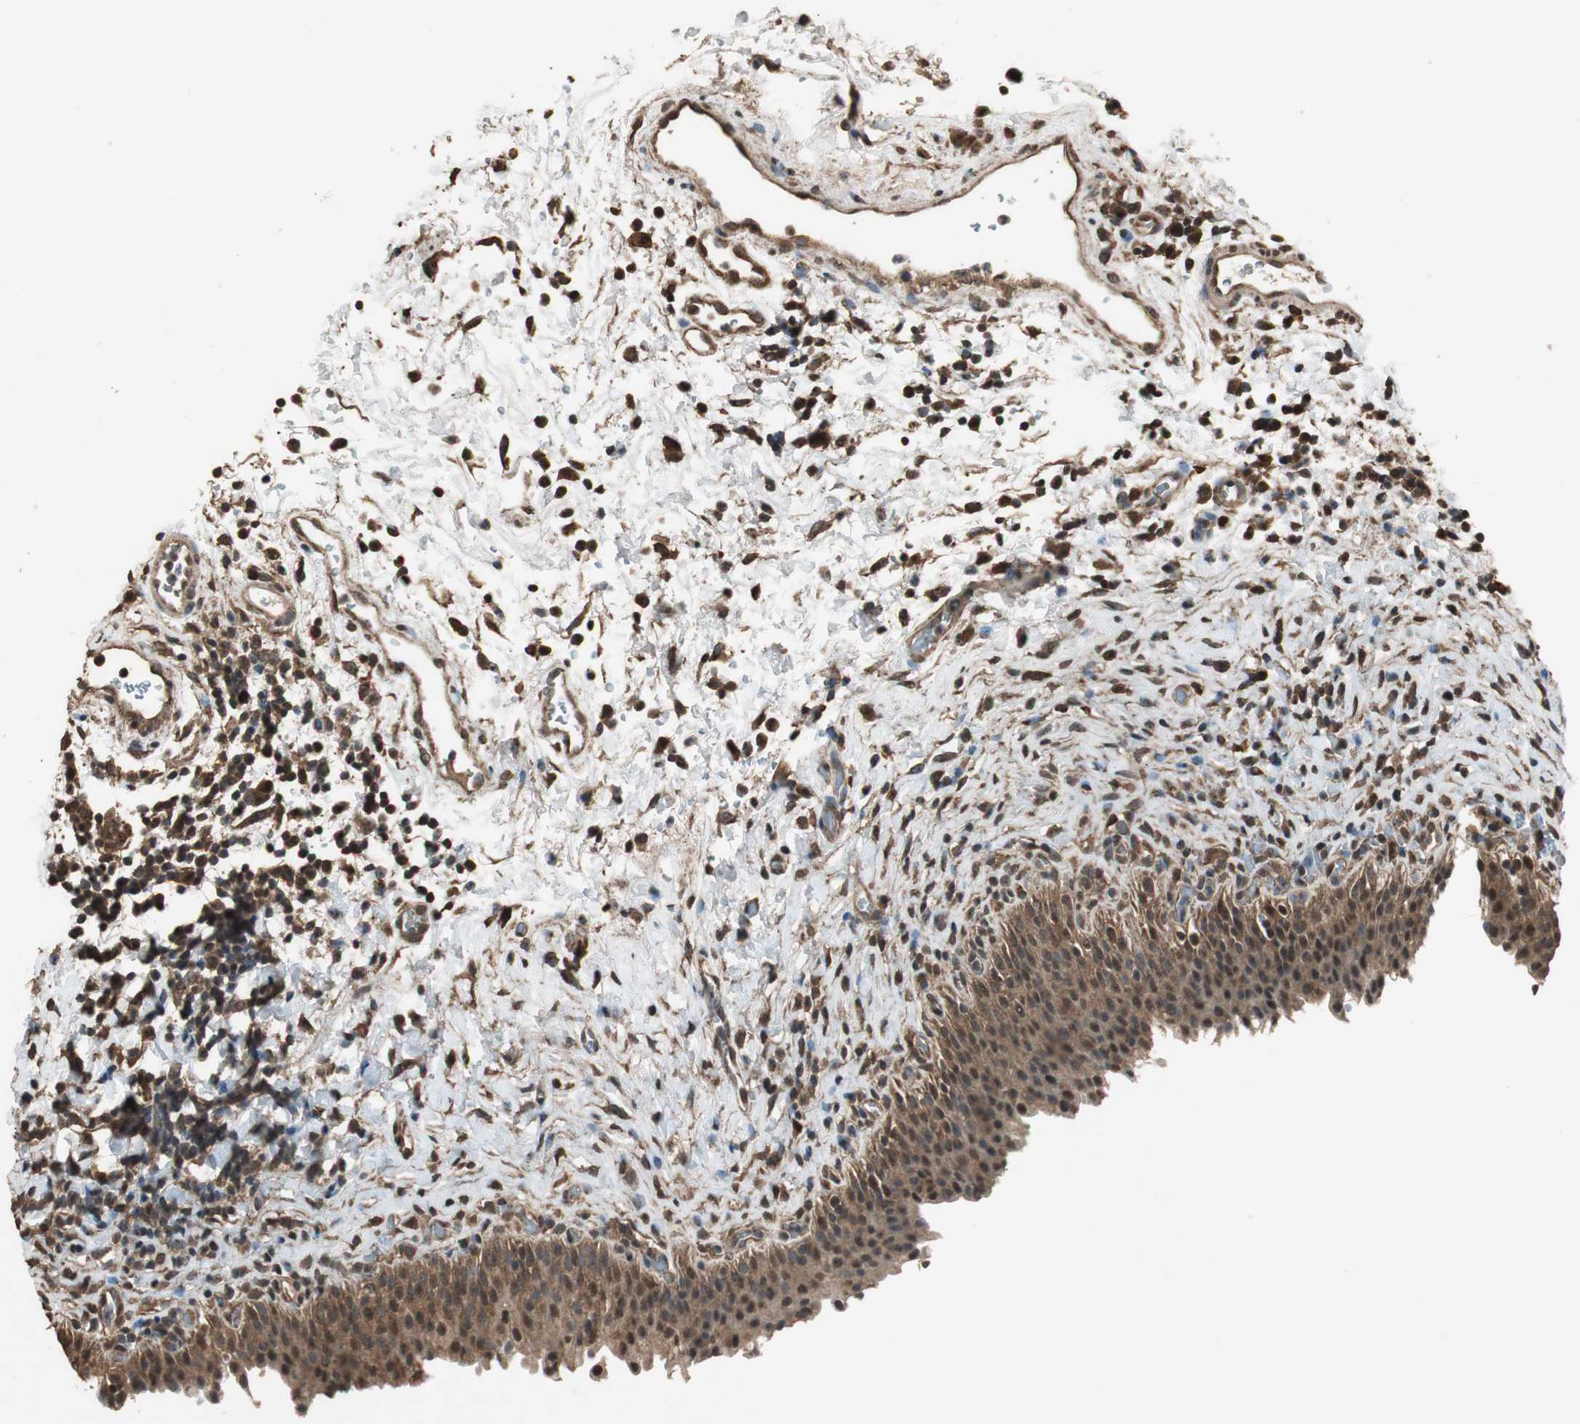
{"staining": {"intensity": "strong", "quantity": ">75%", "location": "cytoplasmic/membranous,nuclear"}, "tissue": "urinary bladder", "cell_type": "Urothelial cells", "image_type": "normal", "snomed": [{"axis": "morphology", "description": "Normal tissue, NOS"}, {"axis": "topography", "description": "Urinary bladder"}], "caption": "Benign urinary bladder shows strong cytoplasmic/membranous,nuclear staining in approximately >75% of urothelial cells, visualized by immunohistochemistry. (brown staining indicates protein expression, while blue staining denotes nuclei).", "gene": "PPP1R13B", "patient": {"sex": "male", "age": 51}}